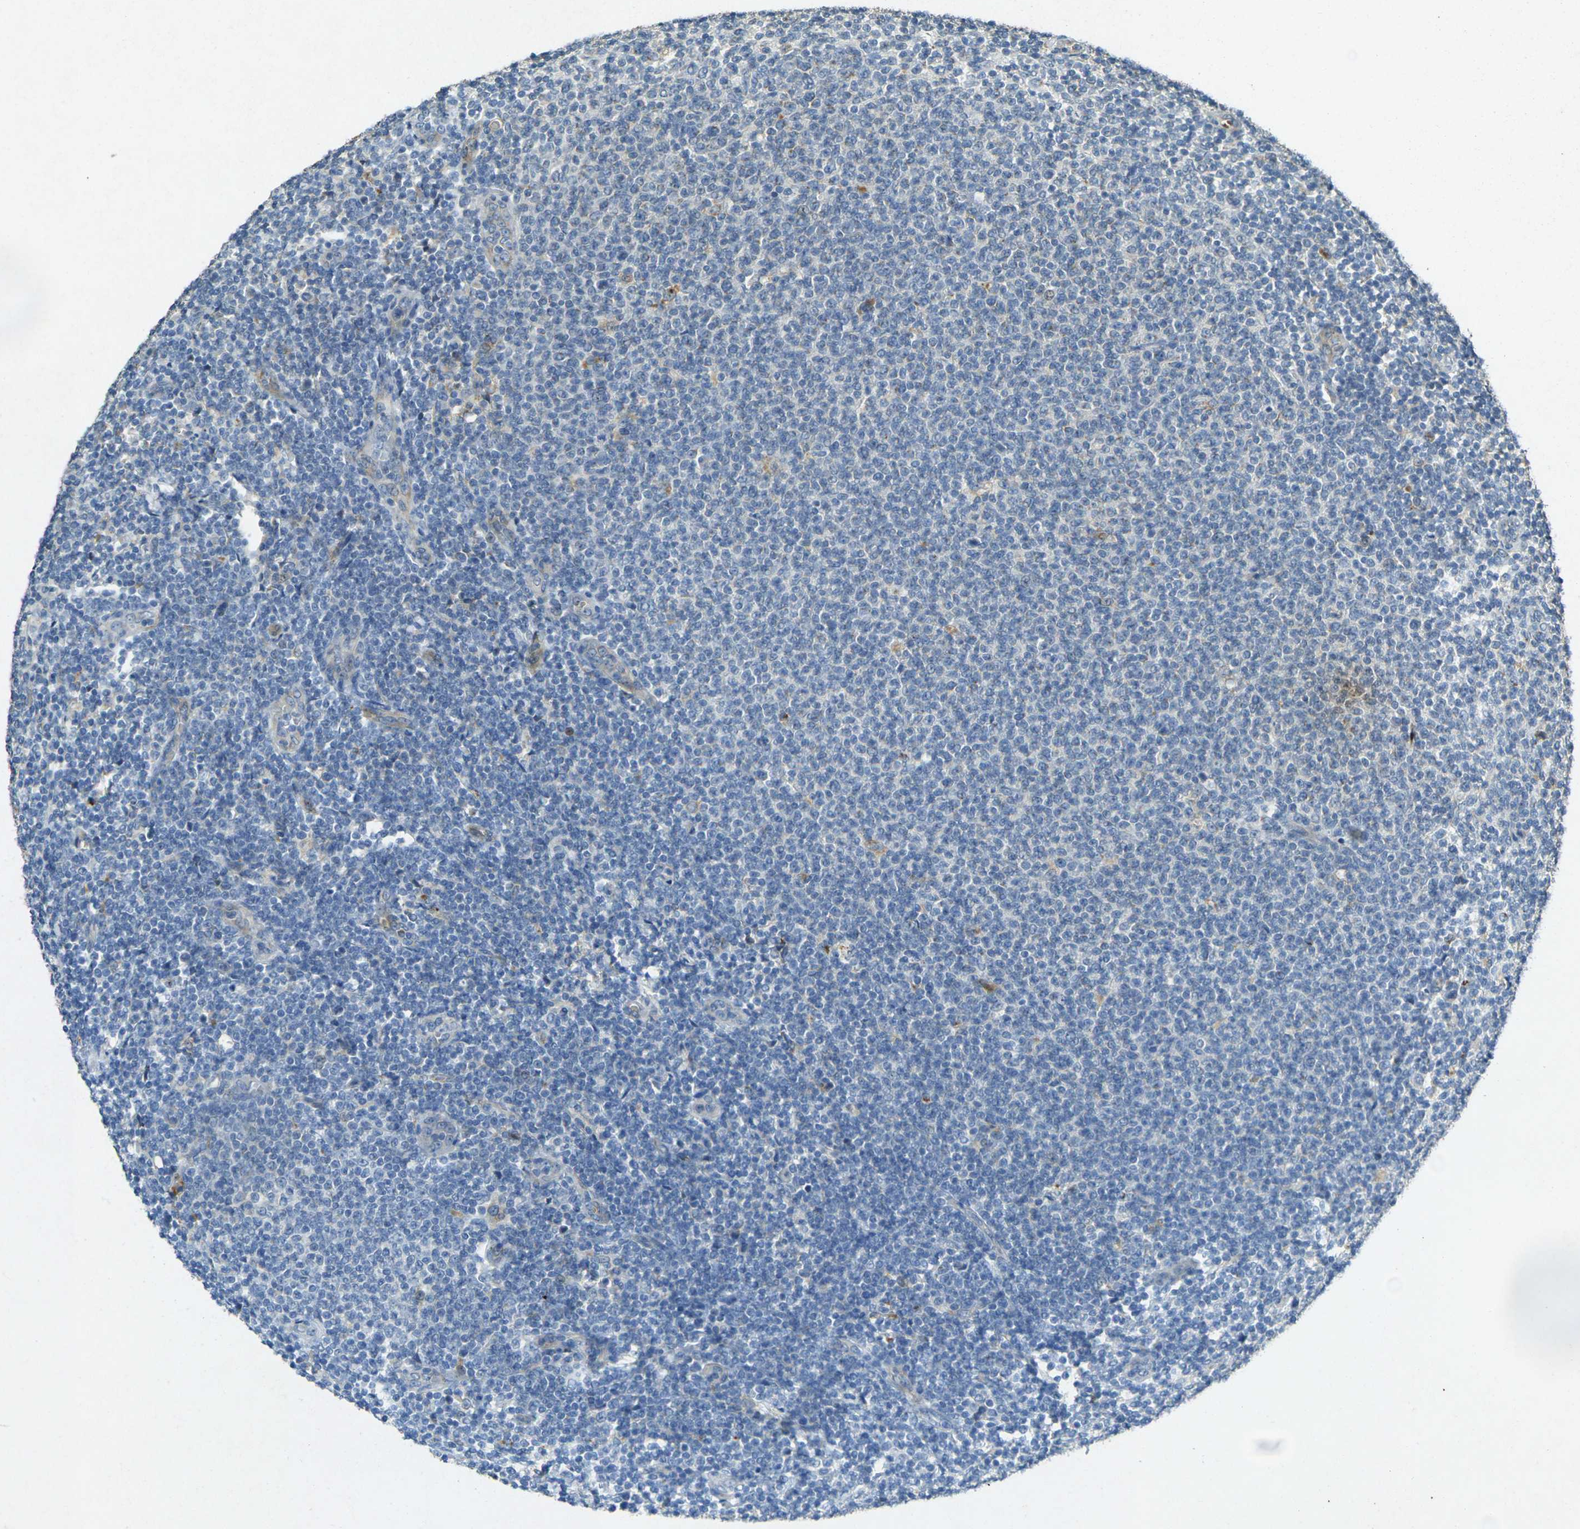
{"staining": {"intensity": "negative", "quantity": "none", "location": "none"}, "tissue": "lymphoma", "cell_type": "Tumor cells", "image_type": "cancer", "snomed": [{"axis": "morphology", "description": "Malignant lymphoma, non-Hodgkin's type, Low grade"}, {"axis": "topography", "description": "Lymph node"}], "caption": "DAB (3,3'-diaminobenzidine) immunohistochemical staining of human lymphoma displays no significant positivity in tumor cells.", "gene": "RGMA", "patient": {"sex": "male", "age": 66}}